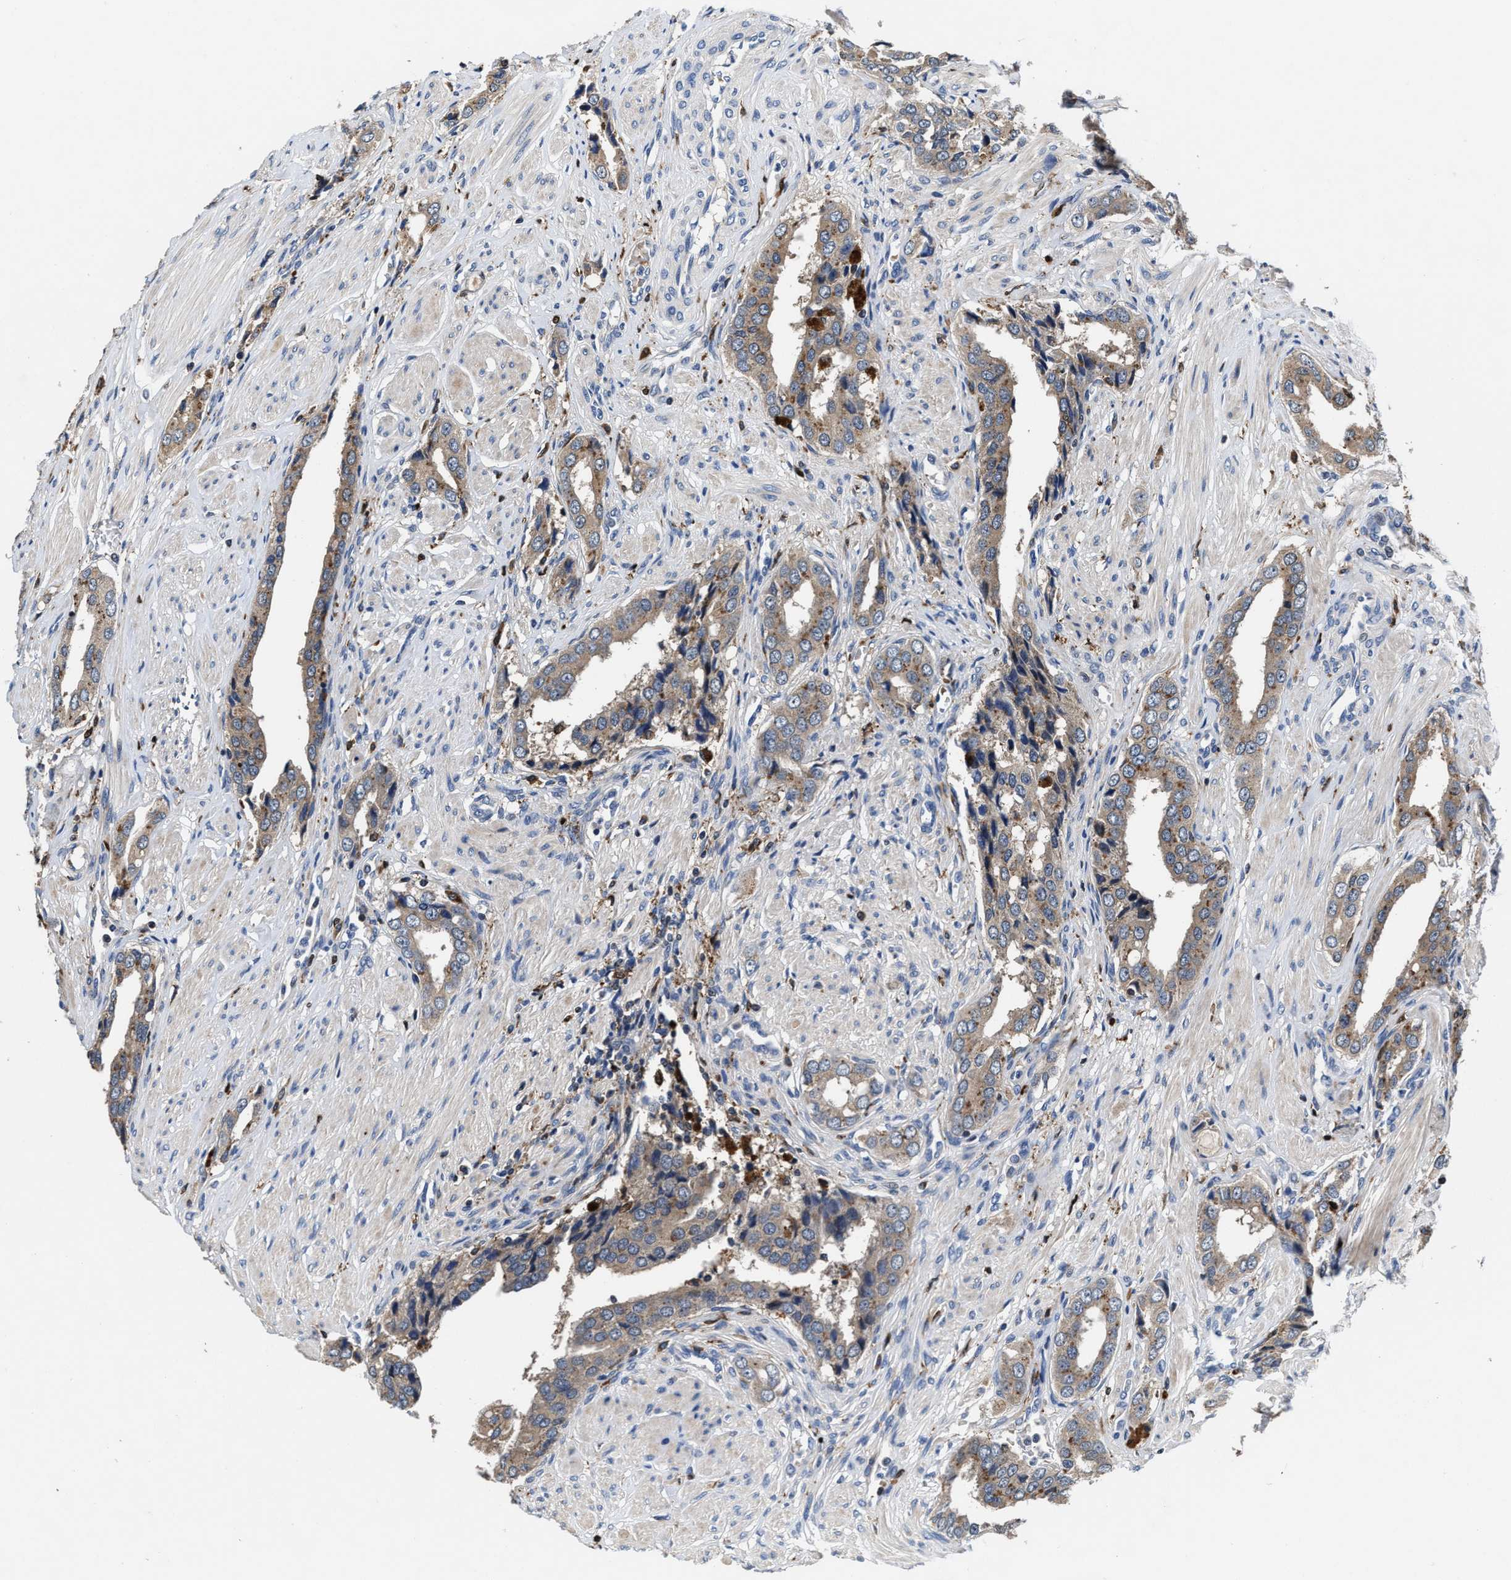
{"staining": {"intensity": "moderate", "quantity": ">75%", "location": "cytoplasmic/membranous"}, "tissue": "prostate cancer", "cell_type": "Tumor cells", "image_type": "cancer", "snomed": [{"axis": "morphology", "description": "Adenocarcinoma, High grade"}, {"axis": "topography", "description": "Prostate"}], "caption": "Immunohistochemical staining of prostate adenocarcinoma (high-grade) shows medium levels of moderate cytoplasmic/membranous protein positivity in about >75% of tumor cells. (DAB IHC with brightfield microscopy, high magnification).", "gene": "RGS10", "patient": {"sex": "male", "age": 52}}